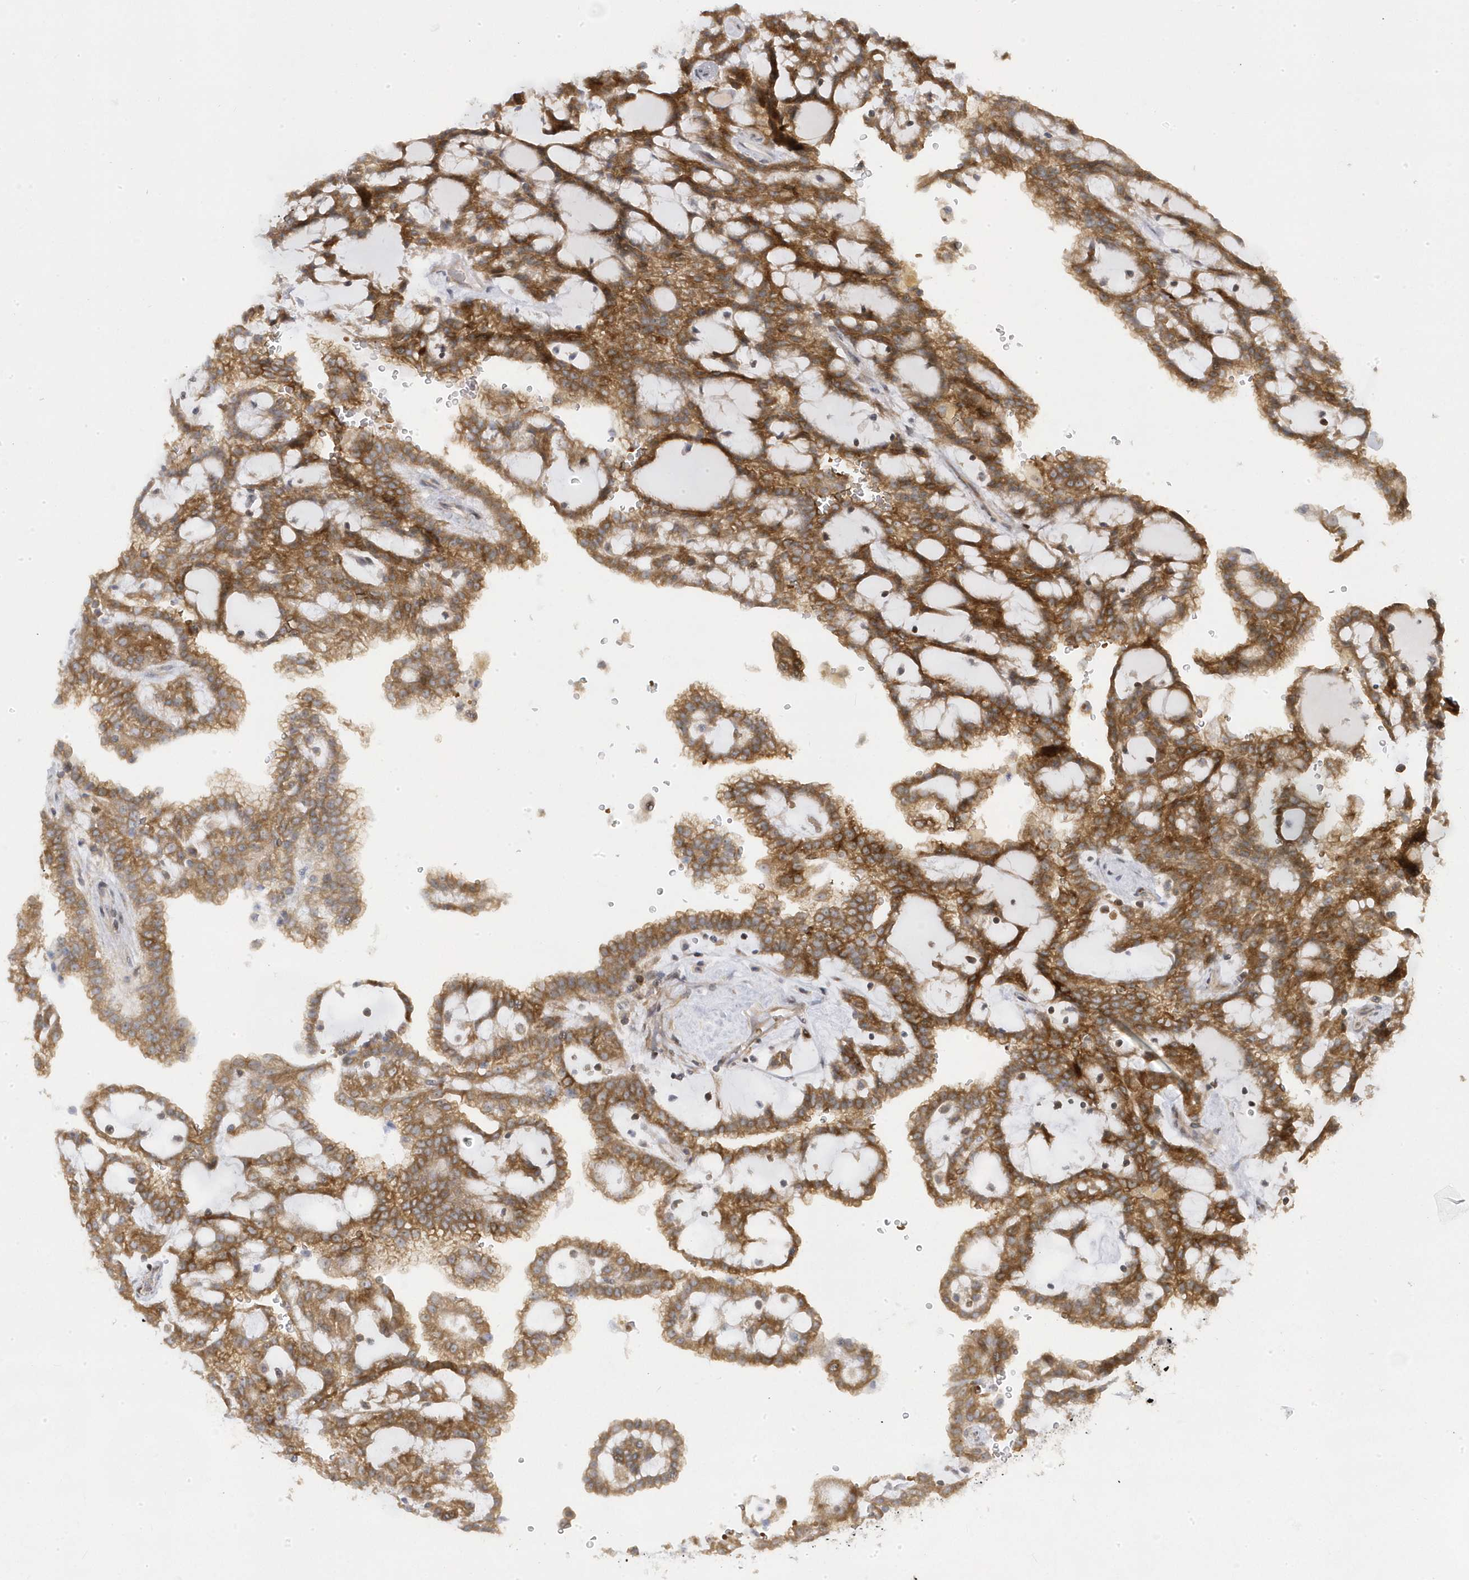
{"staining": {"intensity": "moderate", "quantity": ">75%", "location": "cytoplasmic/membranous"}, "tissue": "renal cancer", "cell_type": "Tumor cells", "image_type": "cancer", "snomed": [{"axis": "morphology", "description": "Adenocarcinoma, NOS"}, {"axis": "topography", "description": "Kidney"}], "caption": "A photomicrograph showing moderate cytoplasmic/membranous staining in approximately >75% of tumor cells in renal cancer, as visualized by brown immunohistochemical staining.", "gene": "MAP7D3", "patient": {"sex": "male", "age": 63}}